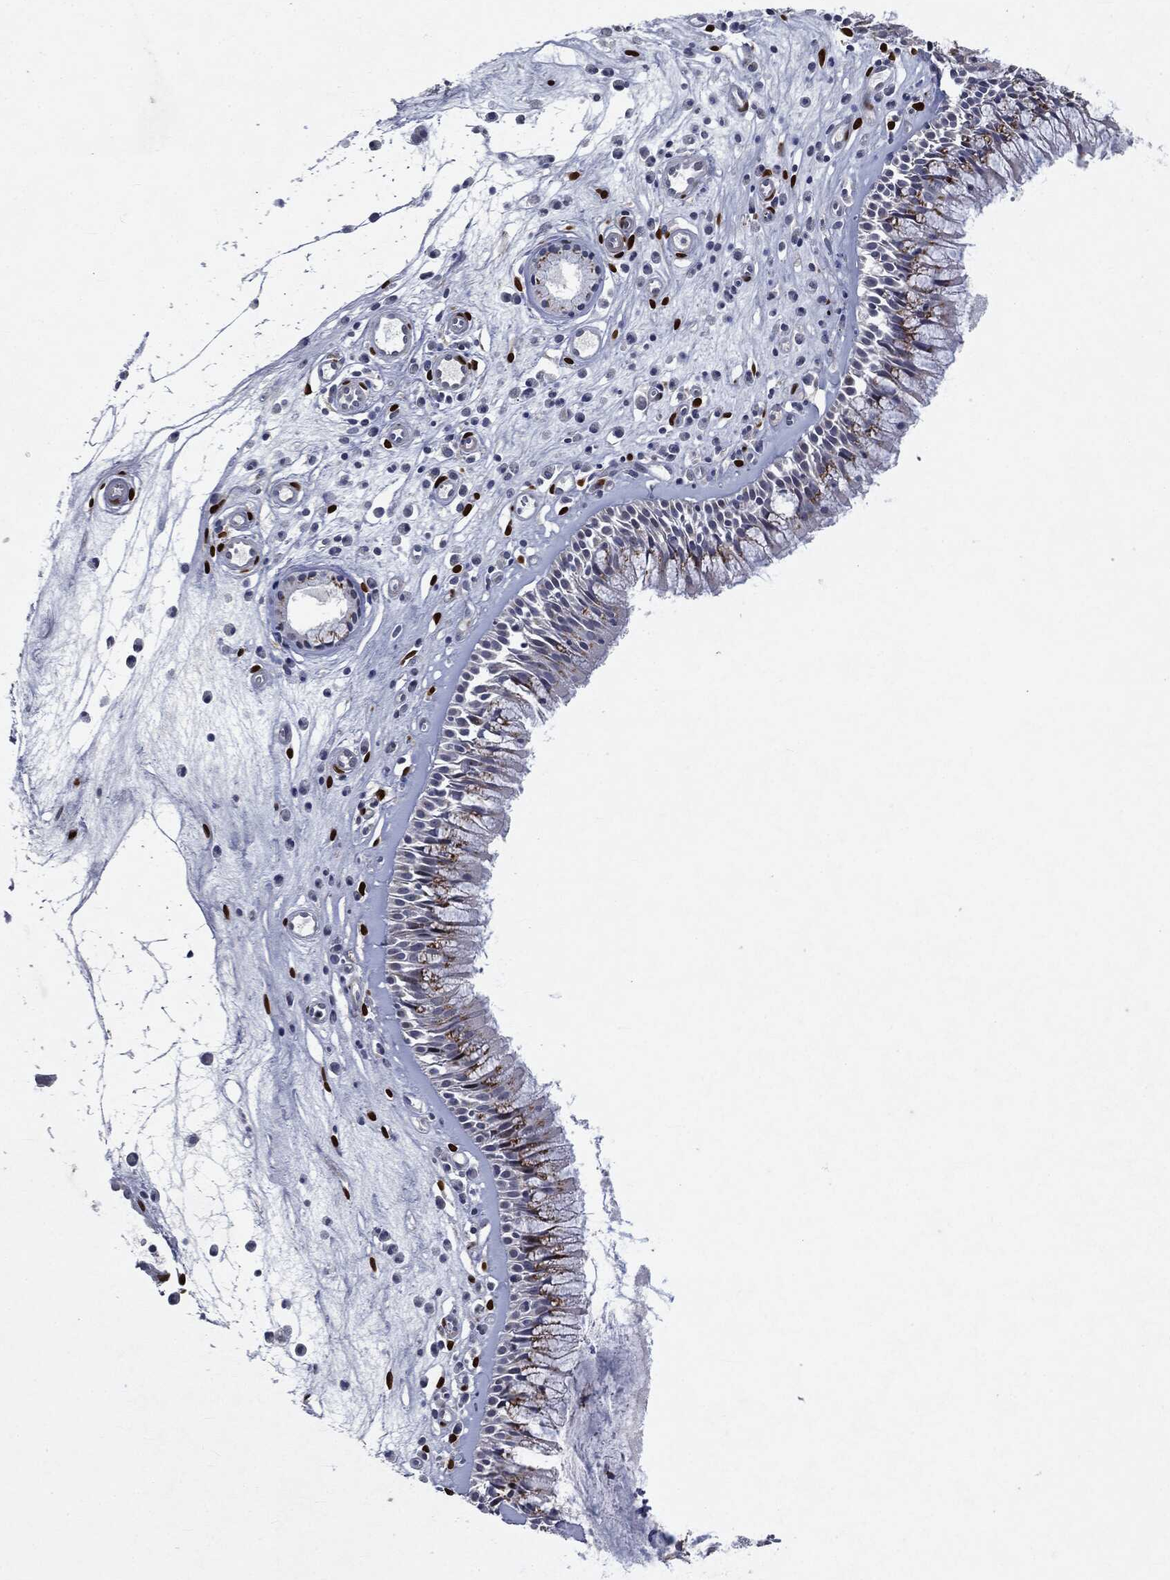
{"staining": {"intensity": "moderate", "quantity": "<25%", "location": "cytoplasmic/membranous"}, "tissue": "nasopharynx", "cell_type": "Respiratory epithelial cells", "image_type": "normal", "snomed": [{"axis": "morphology", "description": "Normal tissue, NOS"}, {"axis": "topography", "description": "Nasopharynx"}], "caption": "Immunohistochemistry (IHC) (DAB) staining of unremarkable human nasopharynx demonstrates moderate cytoplasmic/membranous protein positivity in approximately <25% of respiratory epithelial cells.", "gene": "CASD1", "patient": {"sex": "male", "age": 57}}